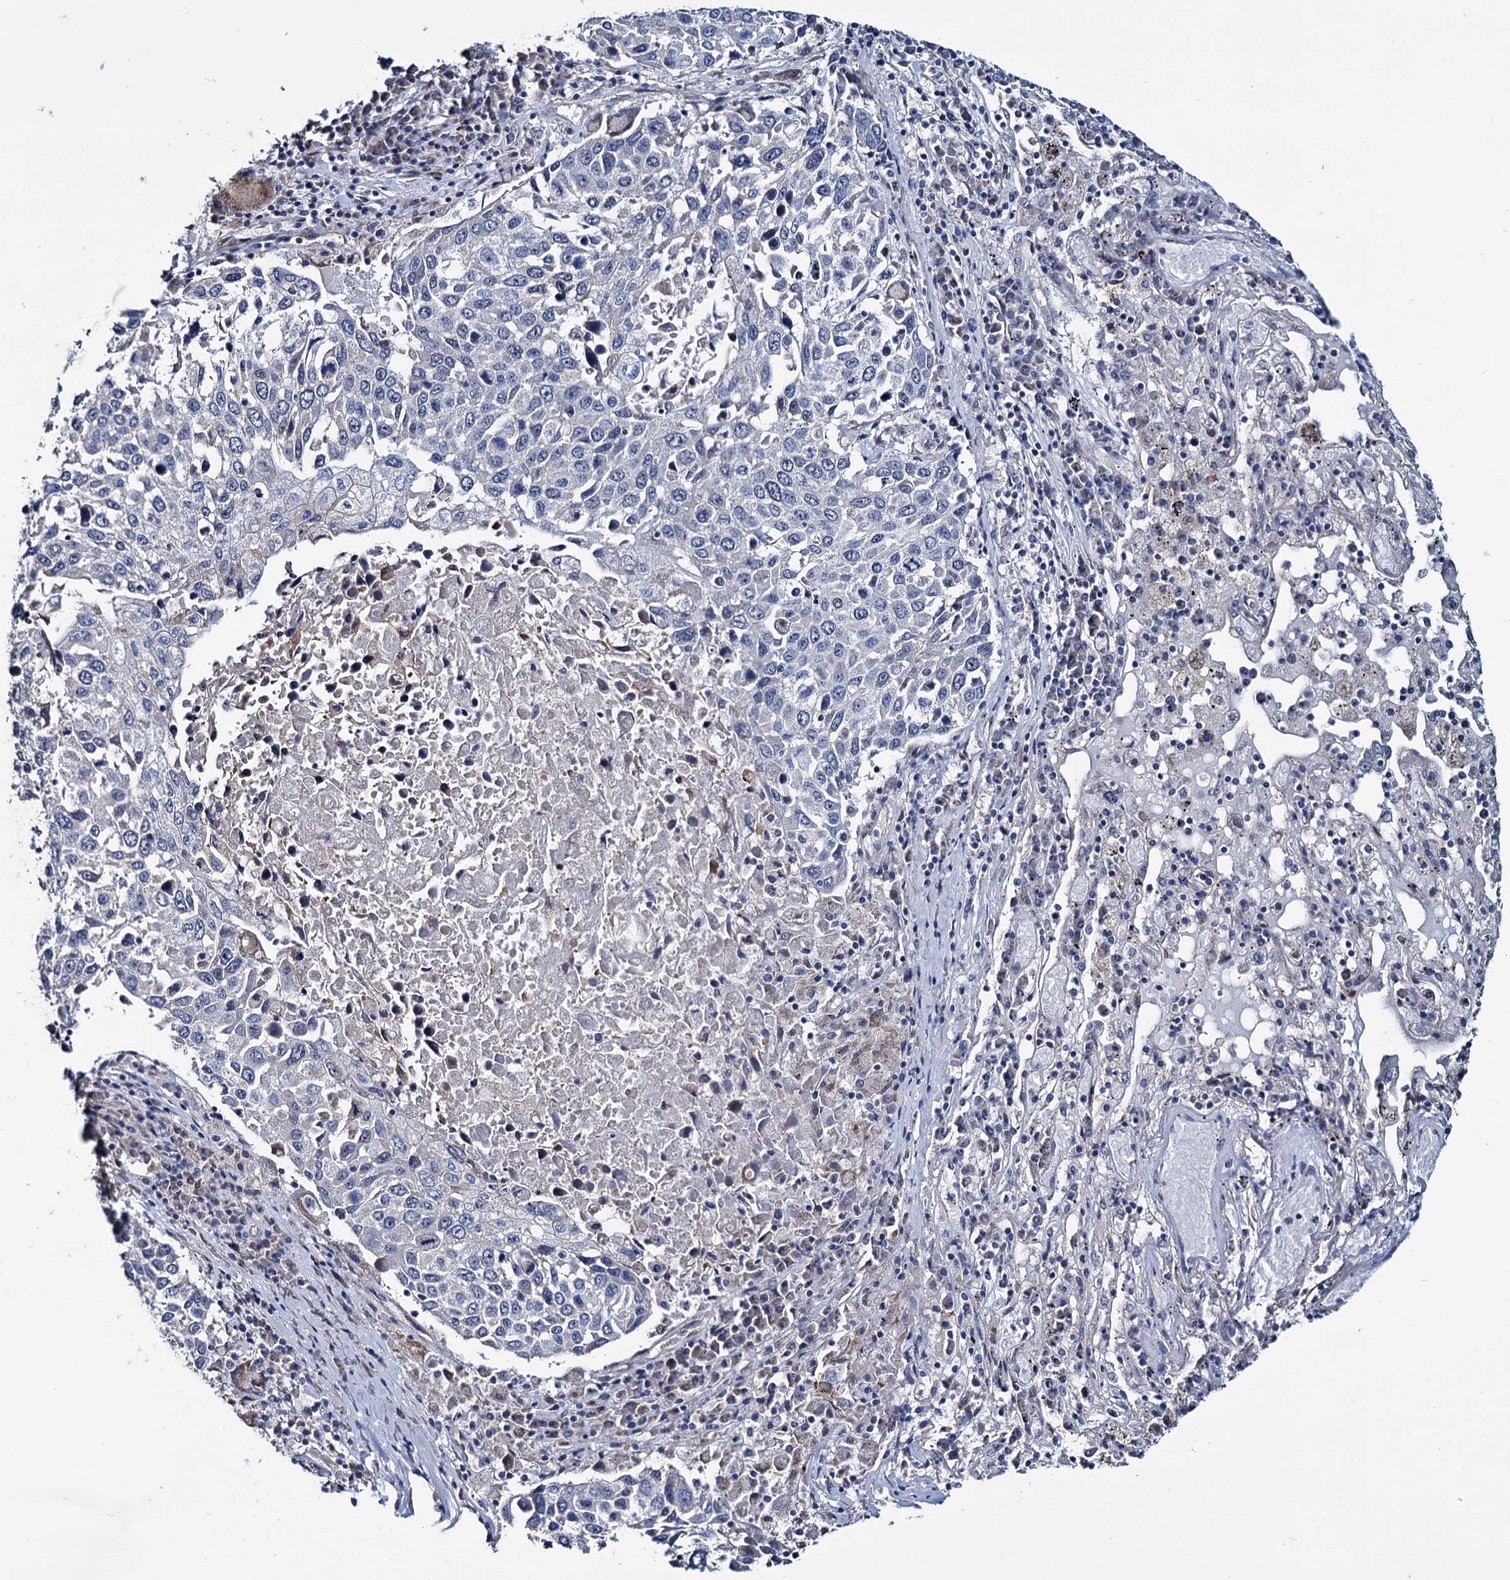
{"staining": {"intensity": "negative", "quantity": "none", "location": "none"}, "tissue": "lung cancer", "cell_type": "Tumor cells", "image_type": "cancer", "snomed": [{"axis": "morphology", "description": "Squamous cell carcinoma, NOS"}, {"axis": "topography", "description": "Lung"}], "caption": "This photomicrograph is of lung cancer stained with IHC to label a protein in brown with the nuclei are counter-stained blue. There is no expression in tumor cells.", "gene": "EYA4", "patient": {"sex": "male", "age": 65}}